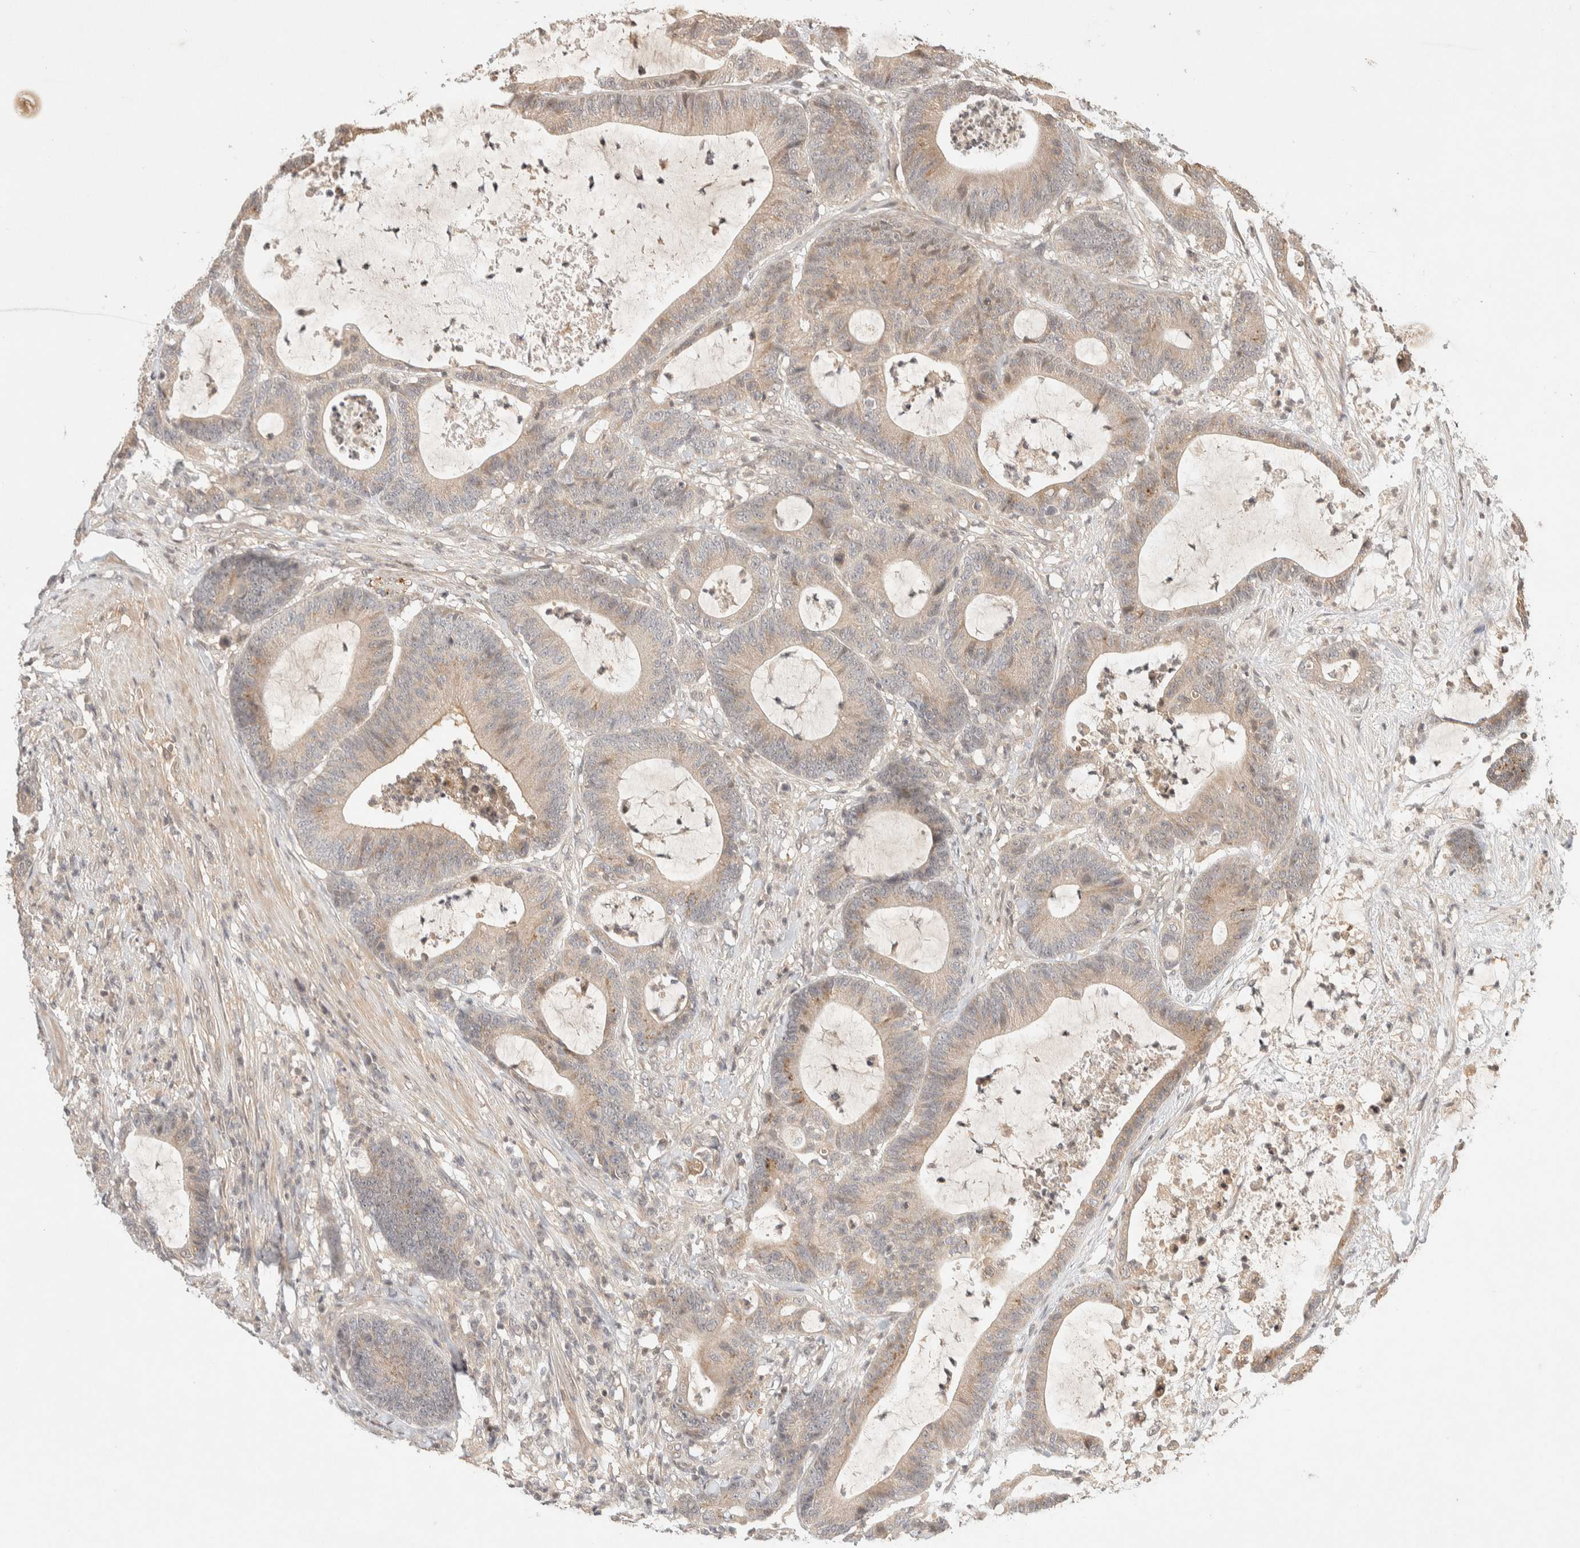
{"staining": {"intensity": "weak", "quantity": ">75%", "location": "cytoplasmic/membranous"}, "tissue": "colorectal cancer", "cell_type": "Tumor cells", "image_type": "cancer", "snomed": [{"axis": "morphology", "description": "Adenocarcinoma, NOS"}, {"axis": "topography", "description": "Colon"}], "caption": "Immunohistochemical staining of human adenocarcinoma (colorectal) demonstrates weak cytoplasmic/membranous protein expression in approximately >75% of tumor cells. The staining was performed using DAB (3,3'-diaminobenzidine) to visualize the protein expression in brown, while the nuclei were stained in blue with hematoxylin (Magnification: 20x).", "gene": "THRA", "patient": {"sex": "female", "age": 84}}